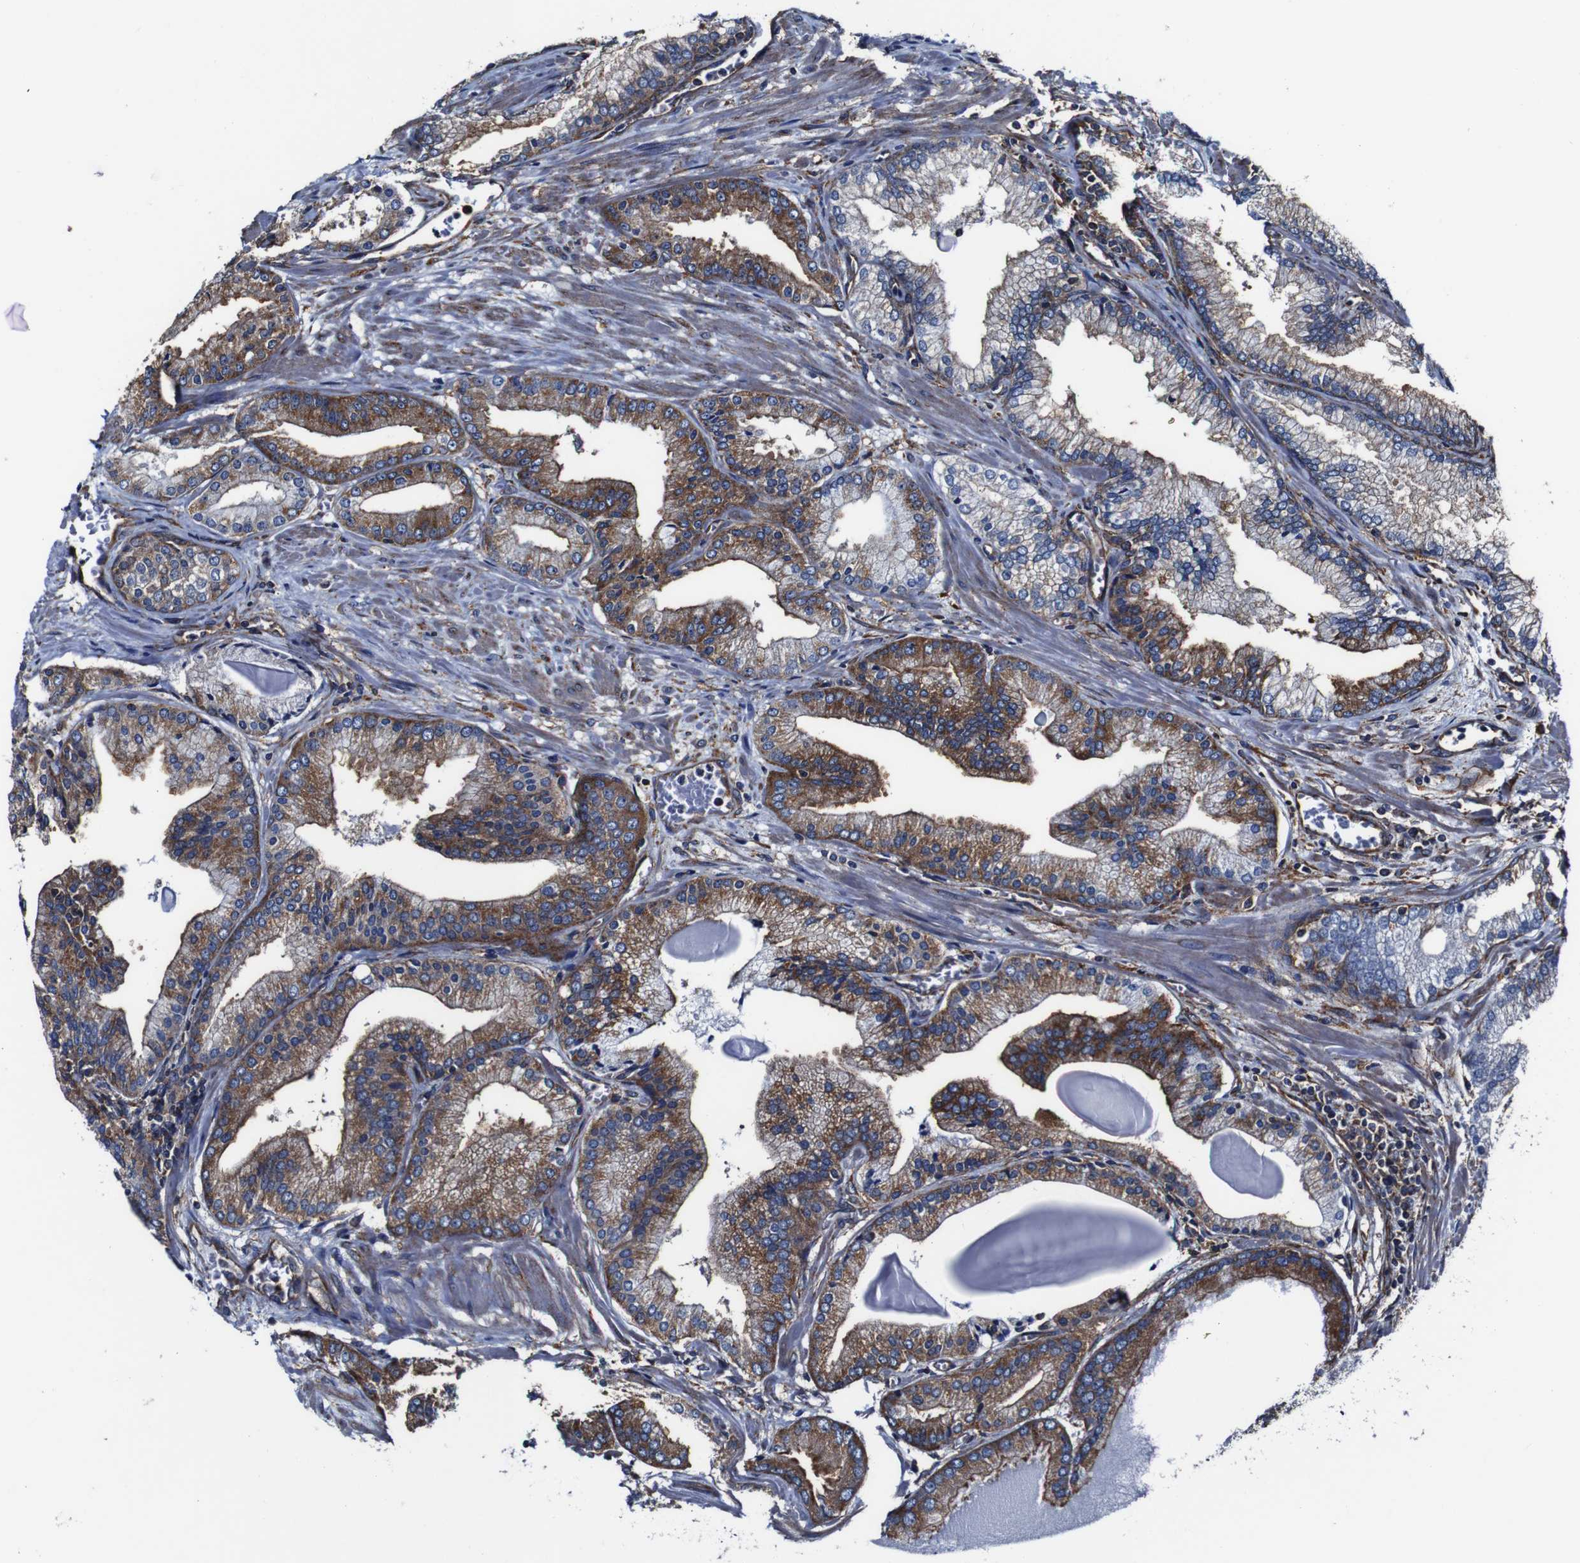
{"staining": {"intensity": "moderate", "quantity": "25%-75%", "location": "cytoplasmic/membranous"}, "tissue": "prostate cancer", "cell_type": "Tumor cells", "image_type": "cancer", "snomed": [{"axis": "morphology", "description": "Adenocarcinoma, Low grade"}, {"axis": "topography", "description": "Prostate"}], "caption": "This image exhibits IHC staining of human prostate adenocarcinoma (low-grade), with medium moderate cytoplasmic/membranous positivity in about 25%-75% of tumor cells.", "gene": "CSF1R", "patient": {"sex": "male", "age": 59}}